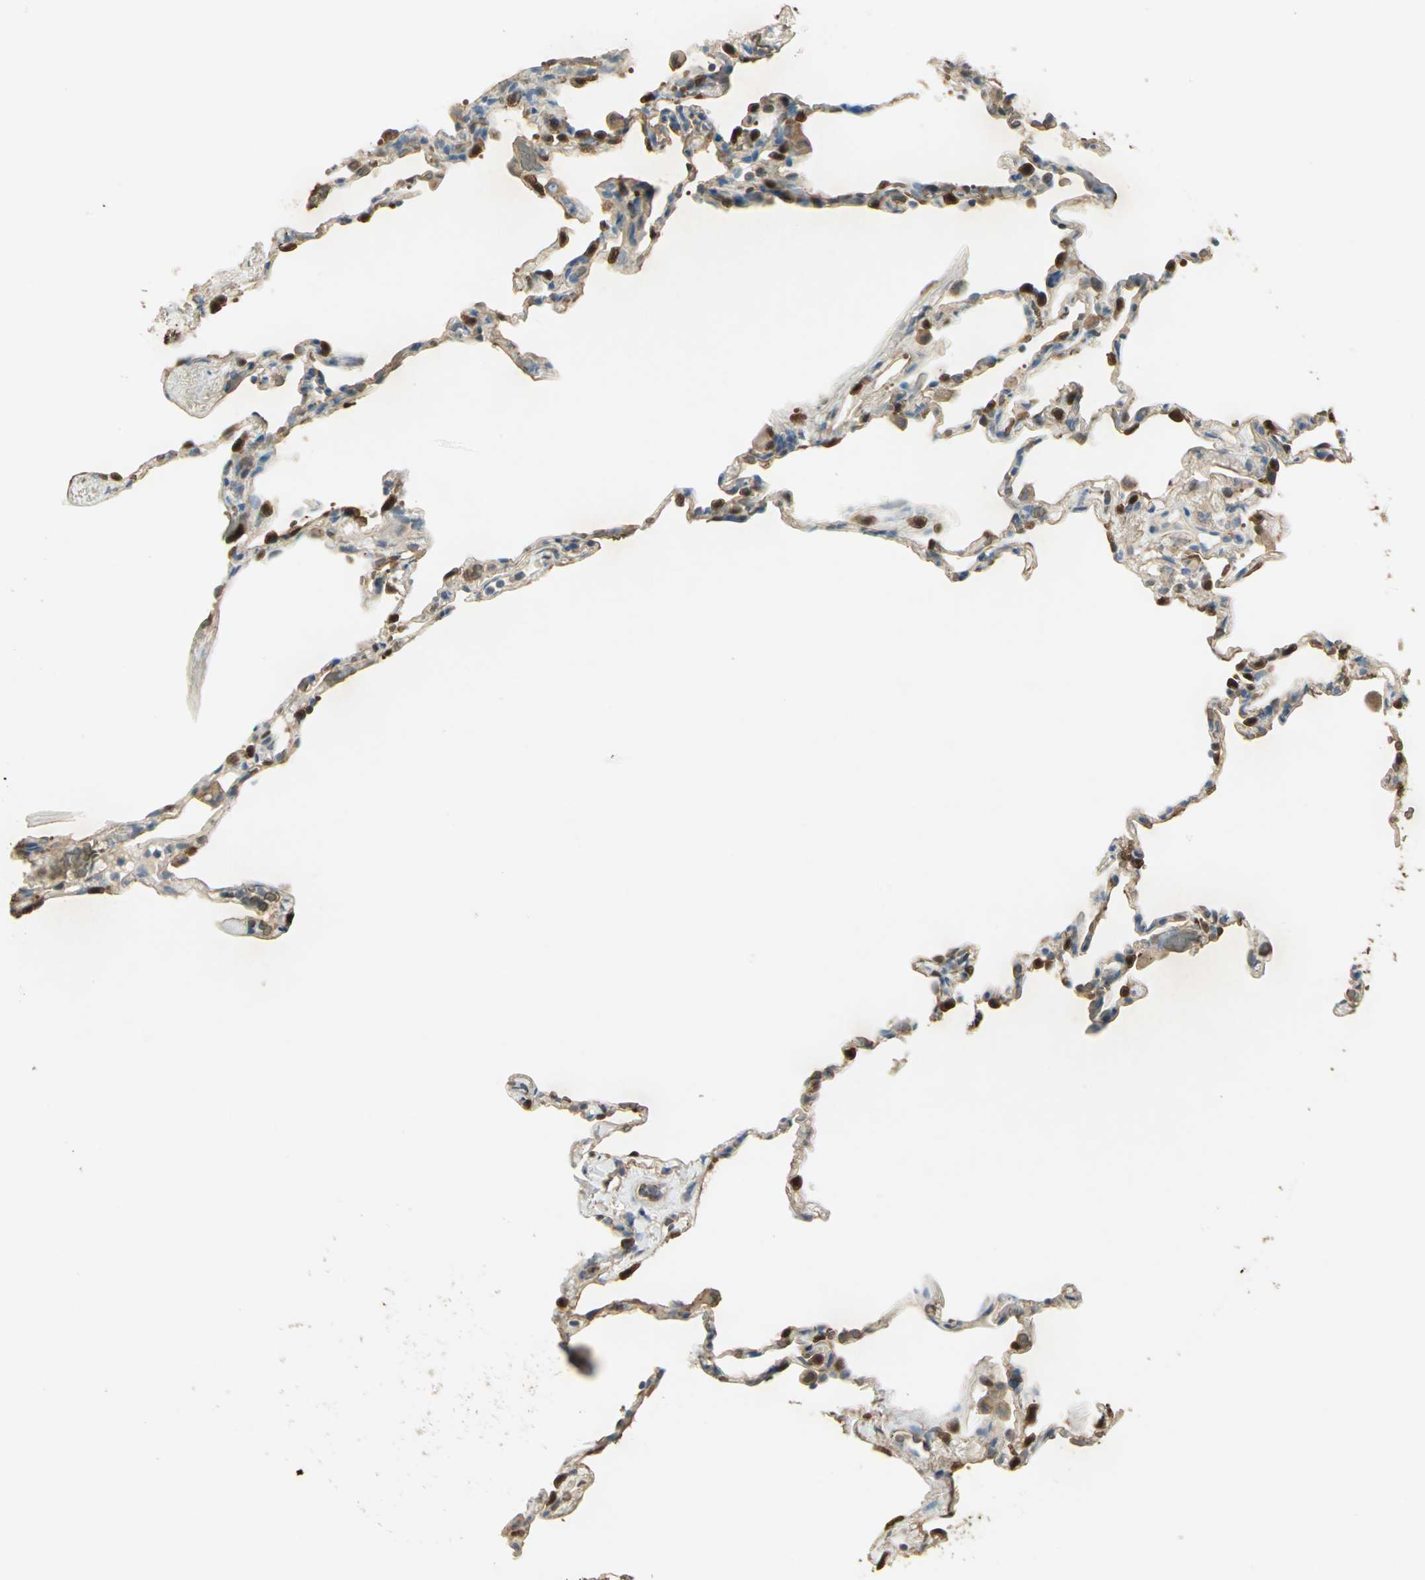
{"staining": {"intensity": "moderate", "quantity": ">75%", "location": "cytoplasmic/membranous"}, "tissue": "lung", "cell_type": "Alveolar cells", "image_type": "normal", "snomed": [{"axis": "morphology", "description": "Normal tissue, NOS"}, {"axis": "topography", "description": "Lung"}], "caption": "Immunohistochemistry (IHC) of benign human lung displays medium levels of moderate cytoplasmic/membranous positivity in about >75% of alveolar cells. The staining was performed using DAB (3,3'-diaminobenzidine), with brown indicating positive protein expression. Nuclei are stained blue with hematoxylin.", "gene": "DDAH1", "patient": {"sex": "male", "age": 59}}